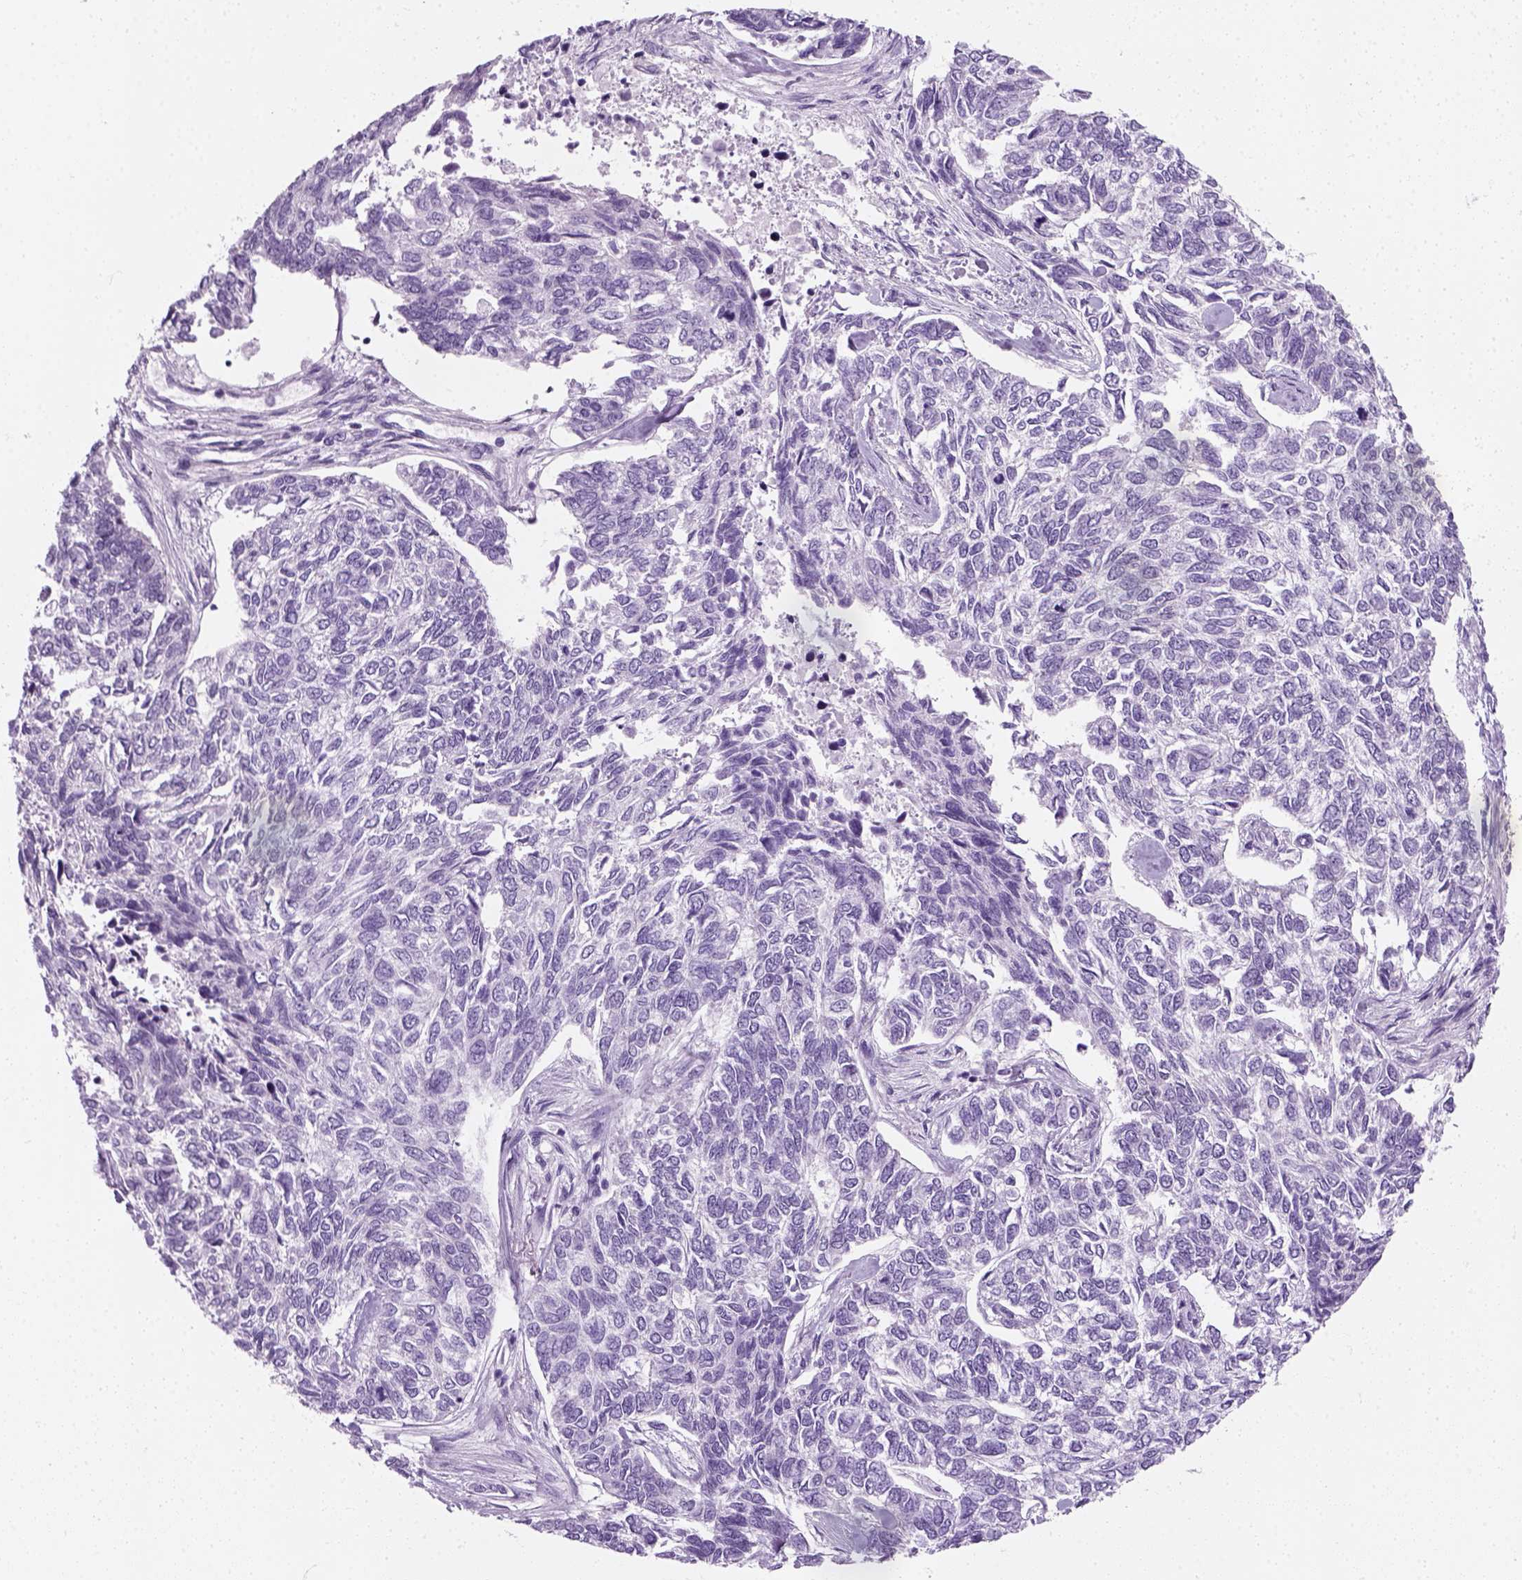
{"staining": {"intensity": "negative", "quantity": "none", "location": "none"}, "tissue": "skin cancer", "cell_type": "Tumor cells", "image_type": "cancer", "snomed": [{"axis": "morphology", "description": "Basal cell carcinoma"}, {"axis": "topography", "description": "Skin"}], "caption": "This histopathology image is of skin cancer (basal cell carcinoma) stained with immunohistochemistry to label a protein in brown with the nuclei are counter-stained blue. There is no positivity in tumor cells.", "gene": "SLC12A5", "patient": {"sex": "female", "age": 65}}